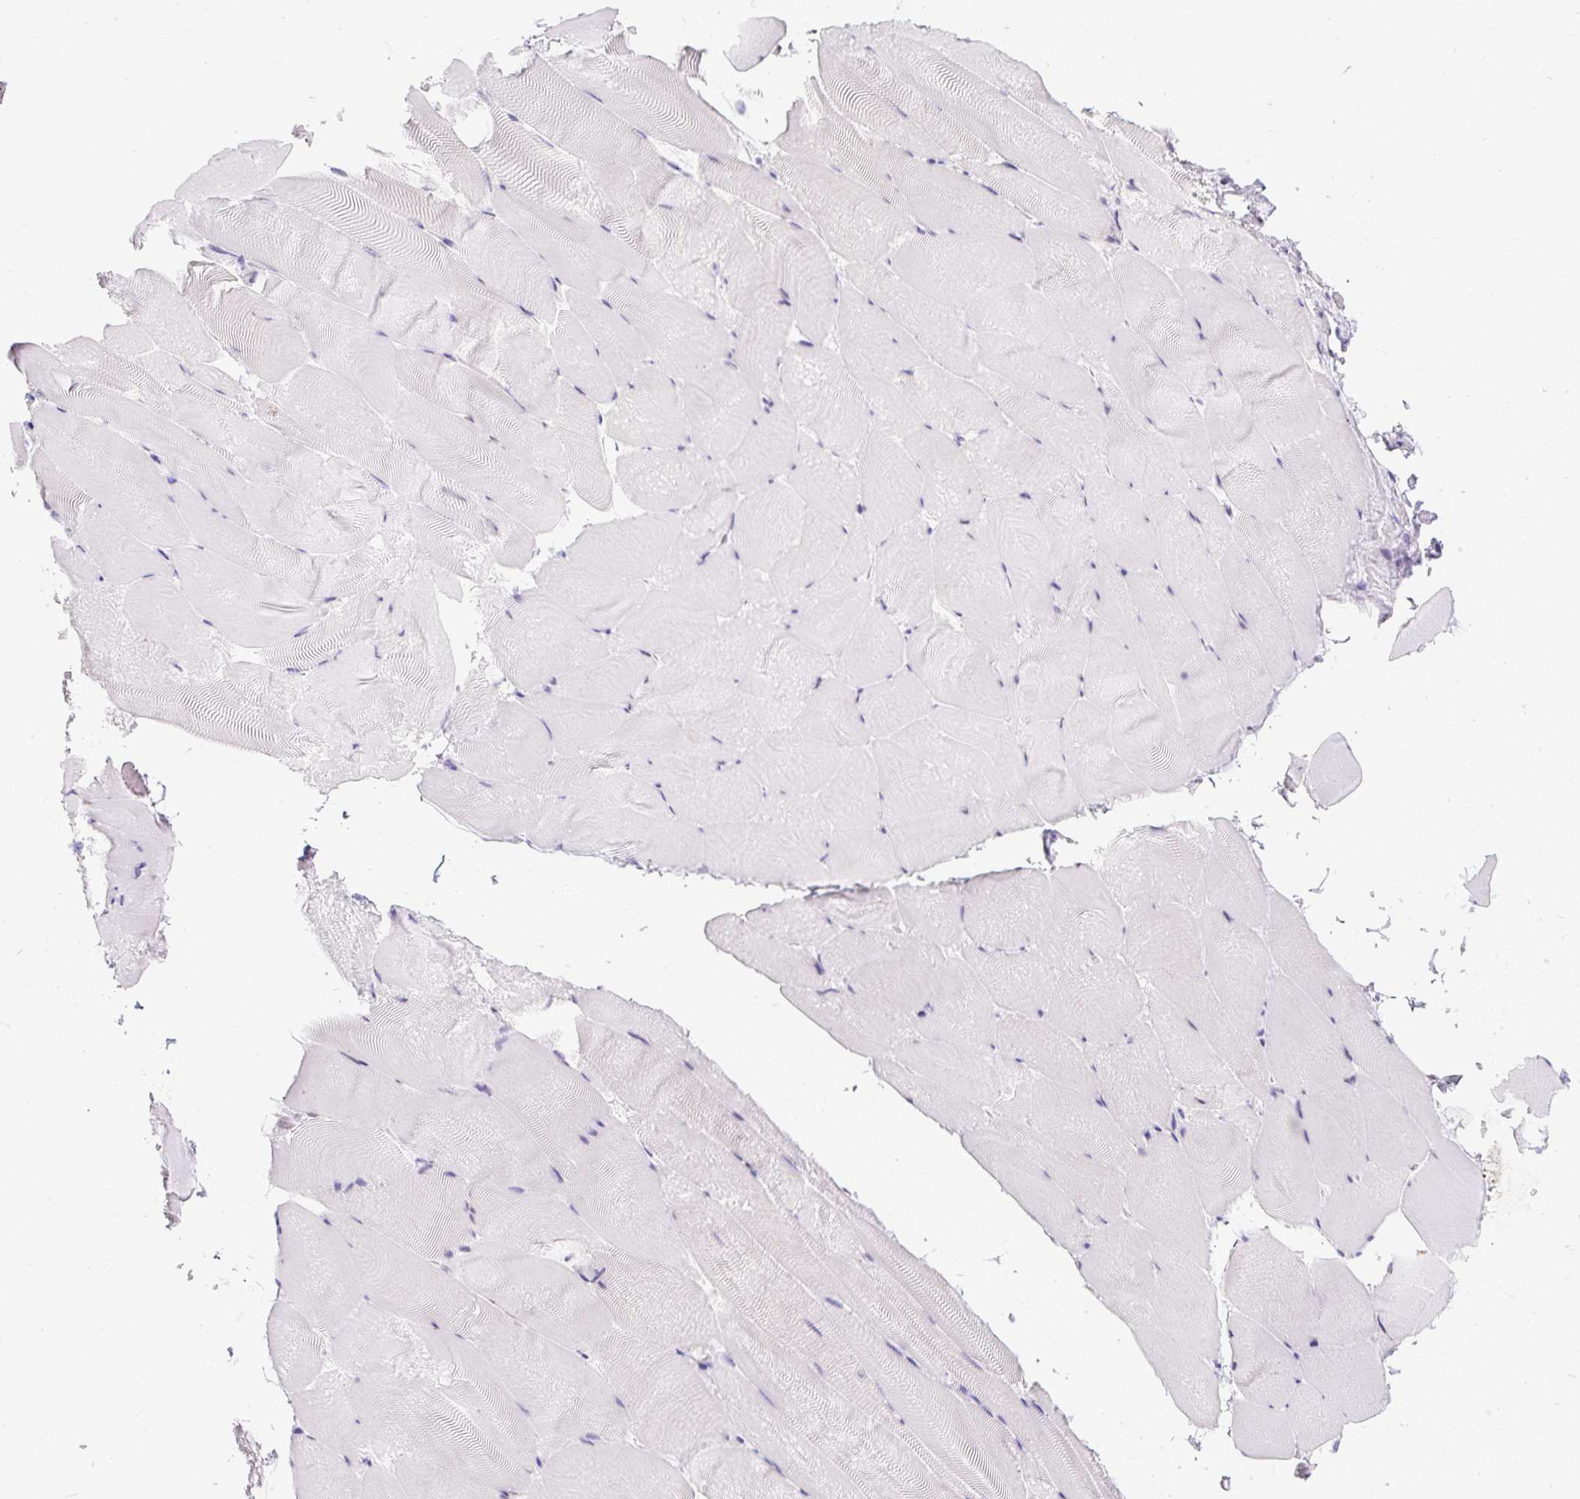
{"staining": {"intensity": "negative", "quantity": "none", "location": "none"}, "tissue": "skeletal muscle", "cell_type": "Myocytes", "image_type": "normal", "snomed": [{"axis": "morphology", "description": "Normal tissue, NOS"}, {"axis": "topography", "description": "Skeletal muscle"}], "caption": "Immunohistochemistry image of benign skeletal muscle: human skeletal muscle stained with DAB (3,3'-diaminobenzidine) displays no significant protein staining in myocytes. The staining was performed using DAB to visualize the protein expression in brown, while the nuclei were stained in blue with hematoxylin (Magnification: 20x).", "gene": "WNT10B", "patient": {"sex": "female", "age": 64}}